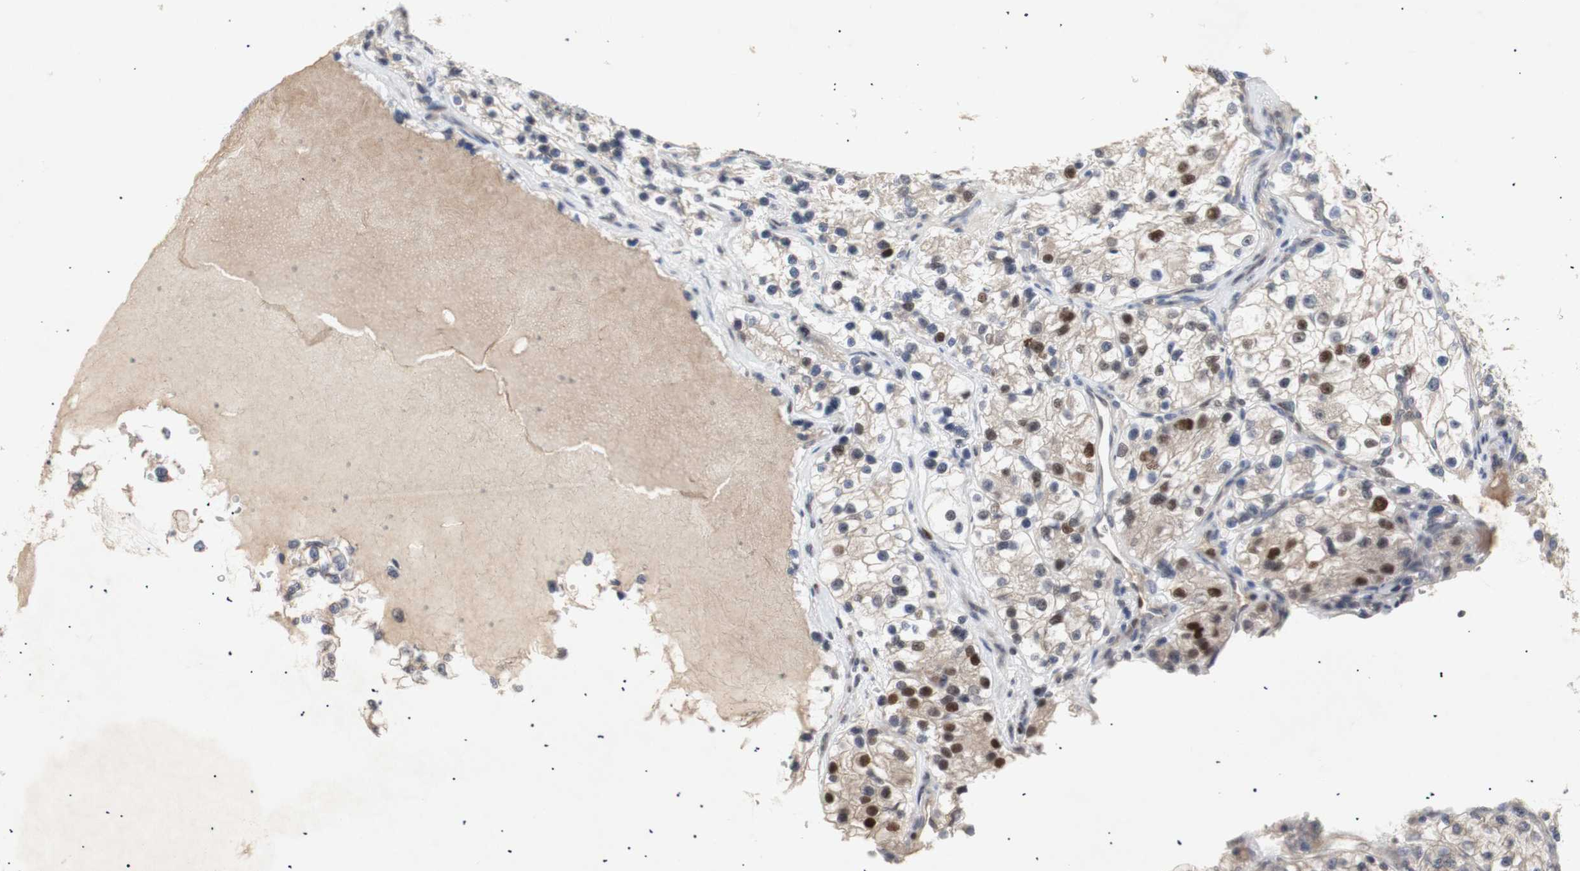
{"staining": {"intensity": "moderate", "quantity": "<25%", "location": "cytoplasmic/membranous,nuclear"}, "tissue": "renal cancer", "cell_type": "Tumor cells", "image_type": "cancer", "snomed": [{"axis": "morphology", "description": "Adenocarcinoma, NOS"}, {"axis": "topography", "description": "Kidney"}], "caption": "IHC photomicrograph of neoplastic tissue: human renal cancer stained using IHC demonstrates low levels of moderate protein expression localized specifically in the cytoplasmic/membranous and nuclear of tumor cells, appearing as a cytoplasmic/membranous and nuclear brown color.", "gene": "FOSB", "patient": {"sex": "female", "age": 57}}